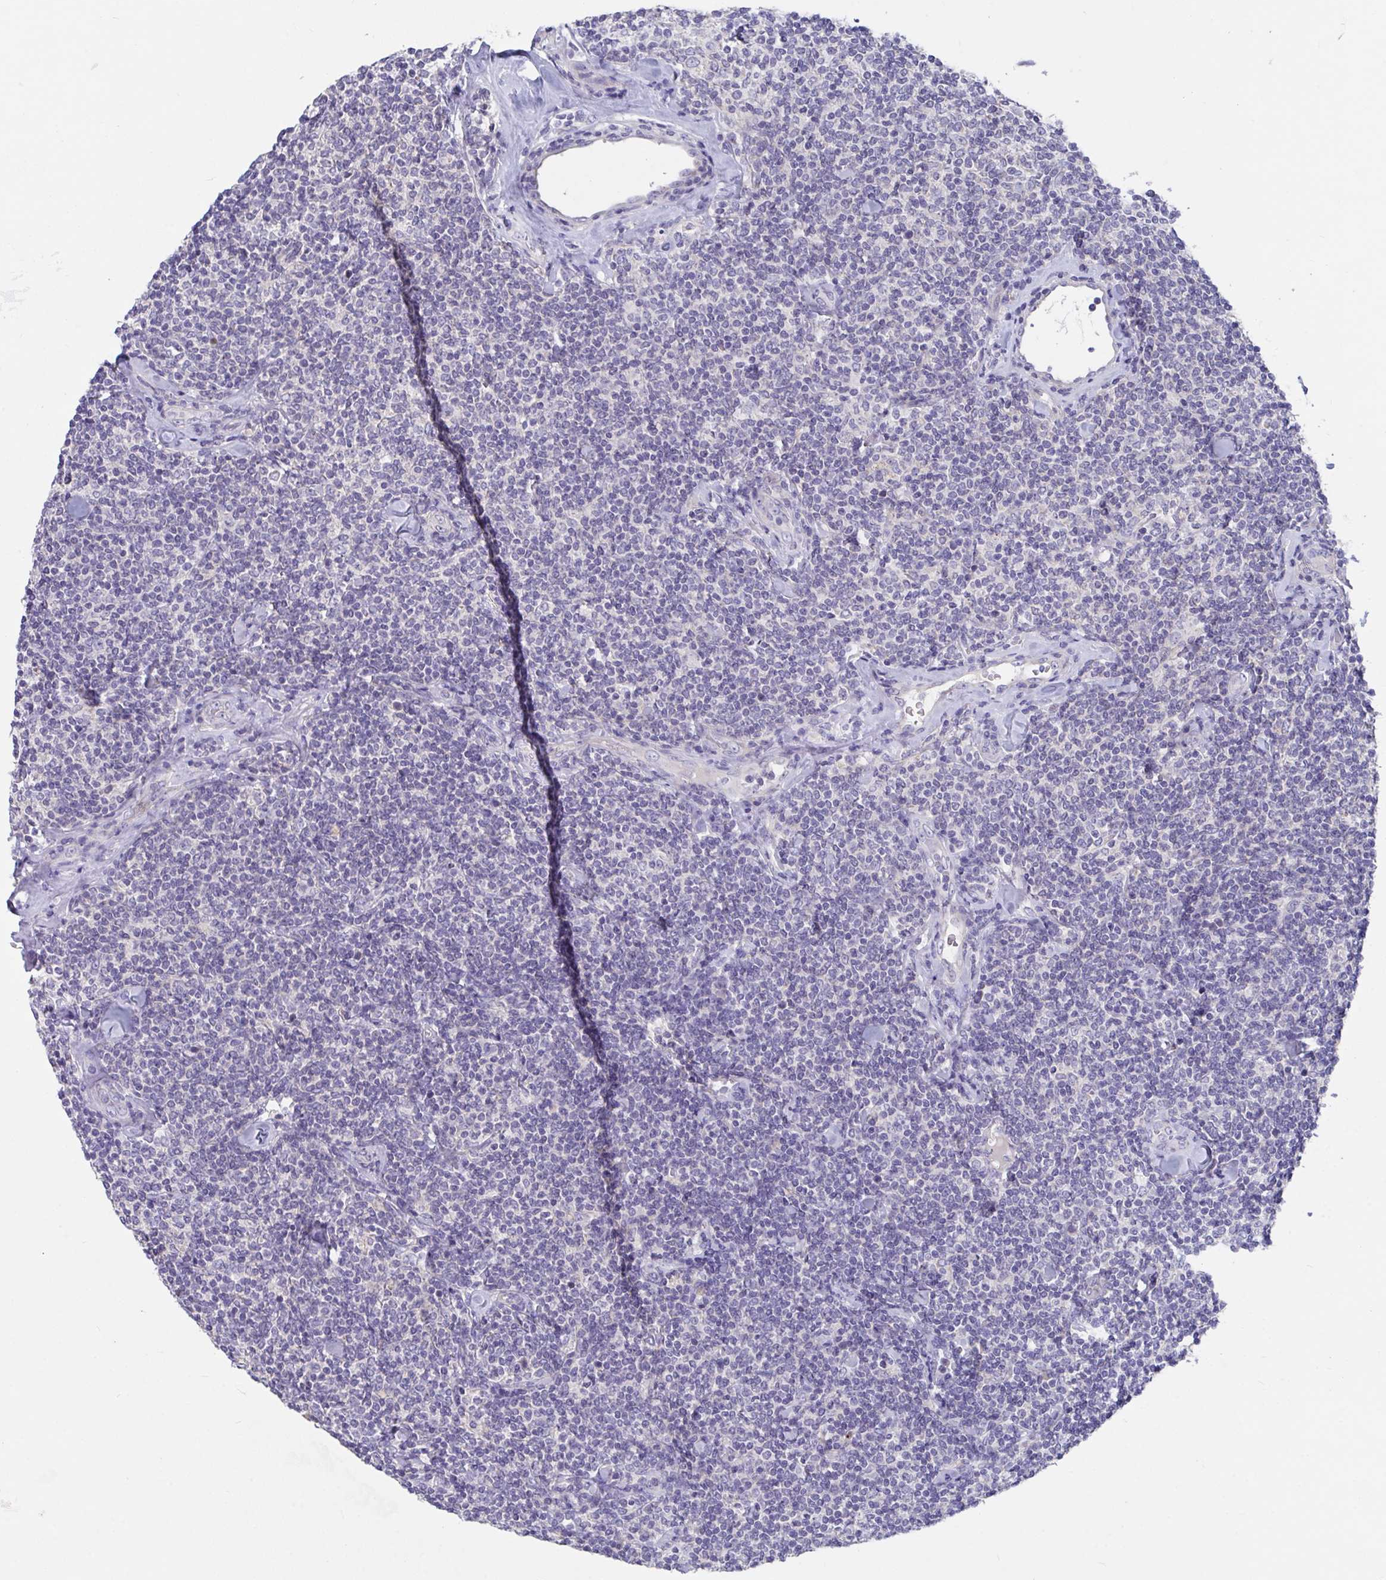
{"staining": {"intensity": "negative", "quantity": "none", "location": "none"}, "tissue": "lymphoma", "cell_type": "Tumor cells", "image_type": "cancer", "snomed": [{"axis": "morphology", "description": "Malignant lymphoma, non-Hodgkin's type, Low grade"}, {"axis": "topography", "description": "Lymph node"}], "caption": "A high-resolution histopathology image shows immunohistochemistry (IHC) staining of lymphoma, which shows no significant expression in tumor cells.", "gene": "ZNF561", "patient": {"sex": "female", "age": 56}}